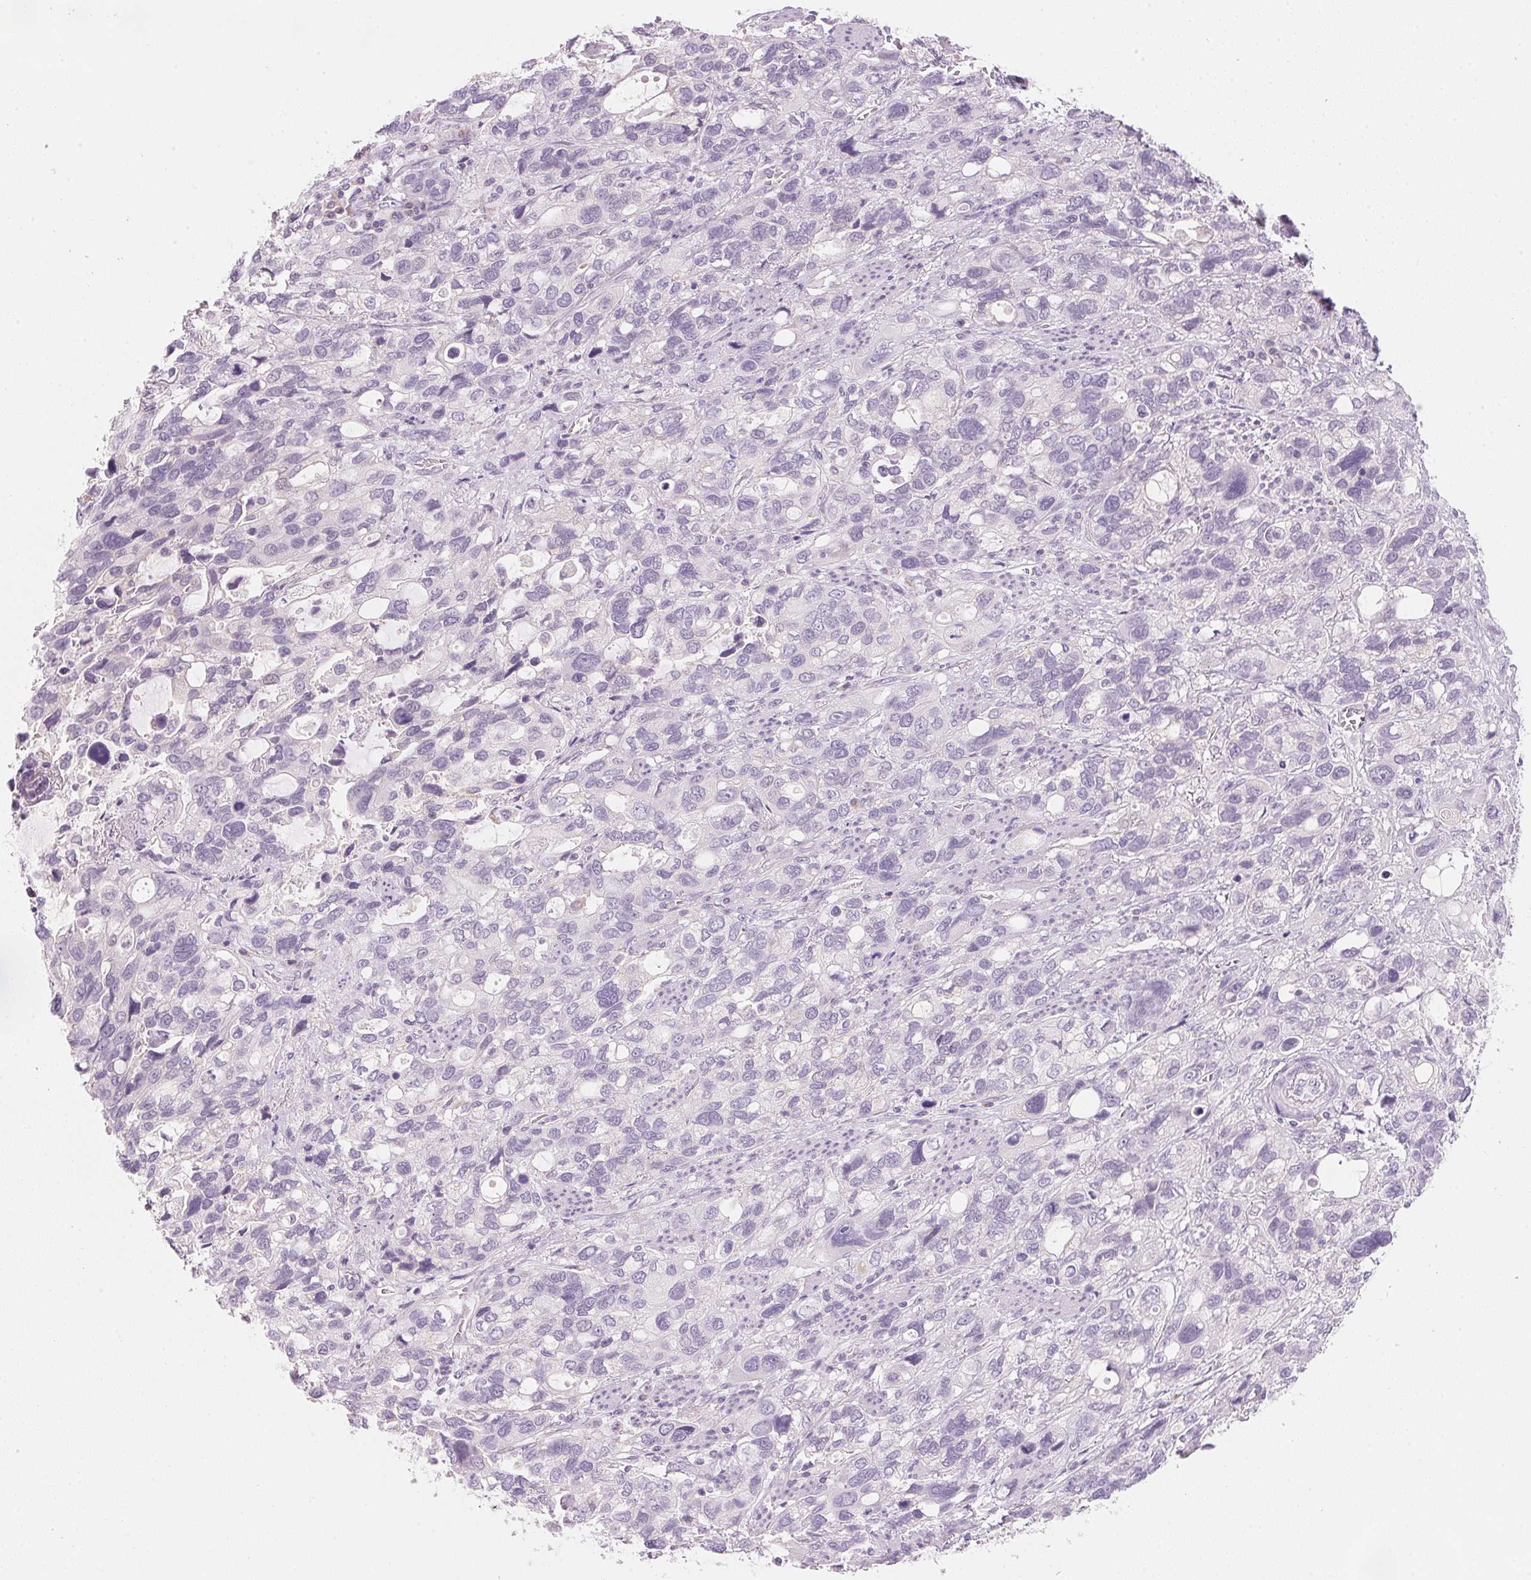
{"staining": {"intensity": "negative", "quantity": "none", "location": "none"}, "tissue": "stomach cancer", "cell_type": "Tumor cells", "image_type": "cancer", "snomed": [{"axis": "morphology", "description": "Adenocarcinoma, NOS"}, {"axis": "topography", "description": "Stomach, upper"}], "caption": "Tumor cells are negative for brown protein staining in stomach cancer. The staining is performed using DAB brown chromogen with nuclei counter-stained in using hematoxylin.", "gene": "HOXB13", "patient": {"sex": "female", "age": 81}}